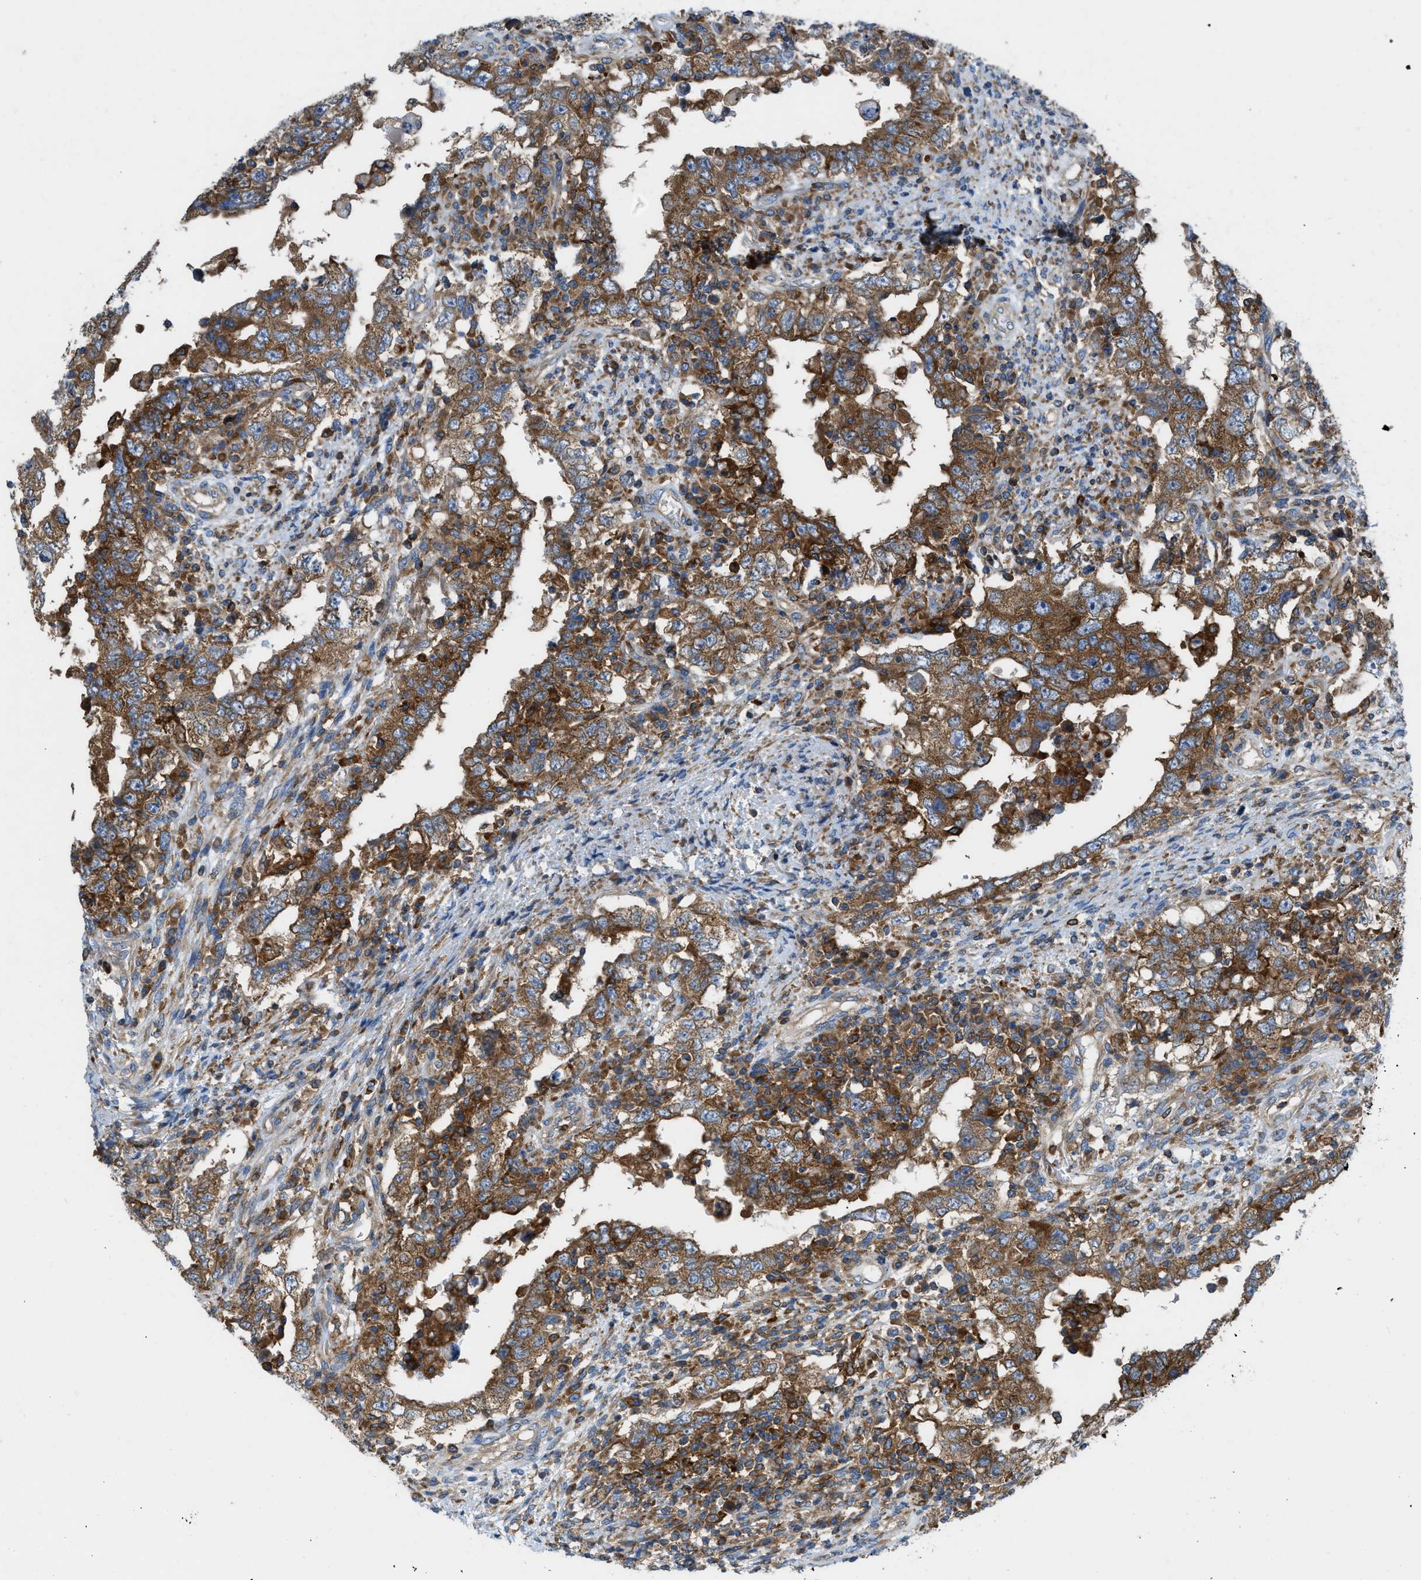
{"staining": {"intensity": "moderate", "quantity": ">75%", "location": "cytoplasmic/membranous"}, "tissue": "testis cancer", "cell_type": "Tumor cells", "image_type": "cancer", "snomed": [{"axis": "morphology", "description": "Carcinoma, Embryonal, NOS"}, {"axis": "topography", "description": "Testis"}], "caption": "A photomicrograph showing moderate cytoplasmic/membranous staining in approximately >75% of tumor cells in testis cancer (embryonal carcinoma), as visualized by brown immunohistochemical staining.", "gene": "GPAT4", "patient": {"sex": "male", "age": 26}}